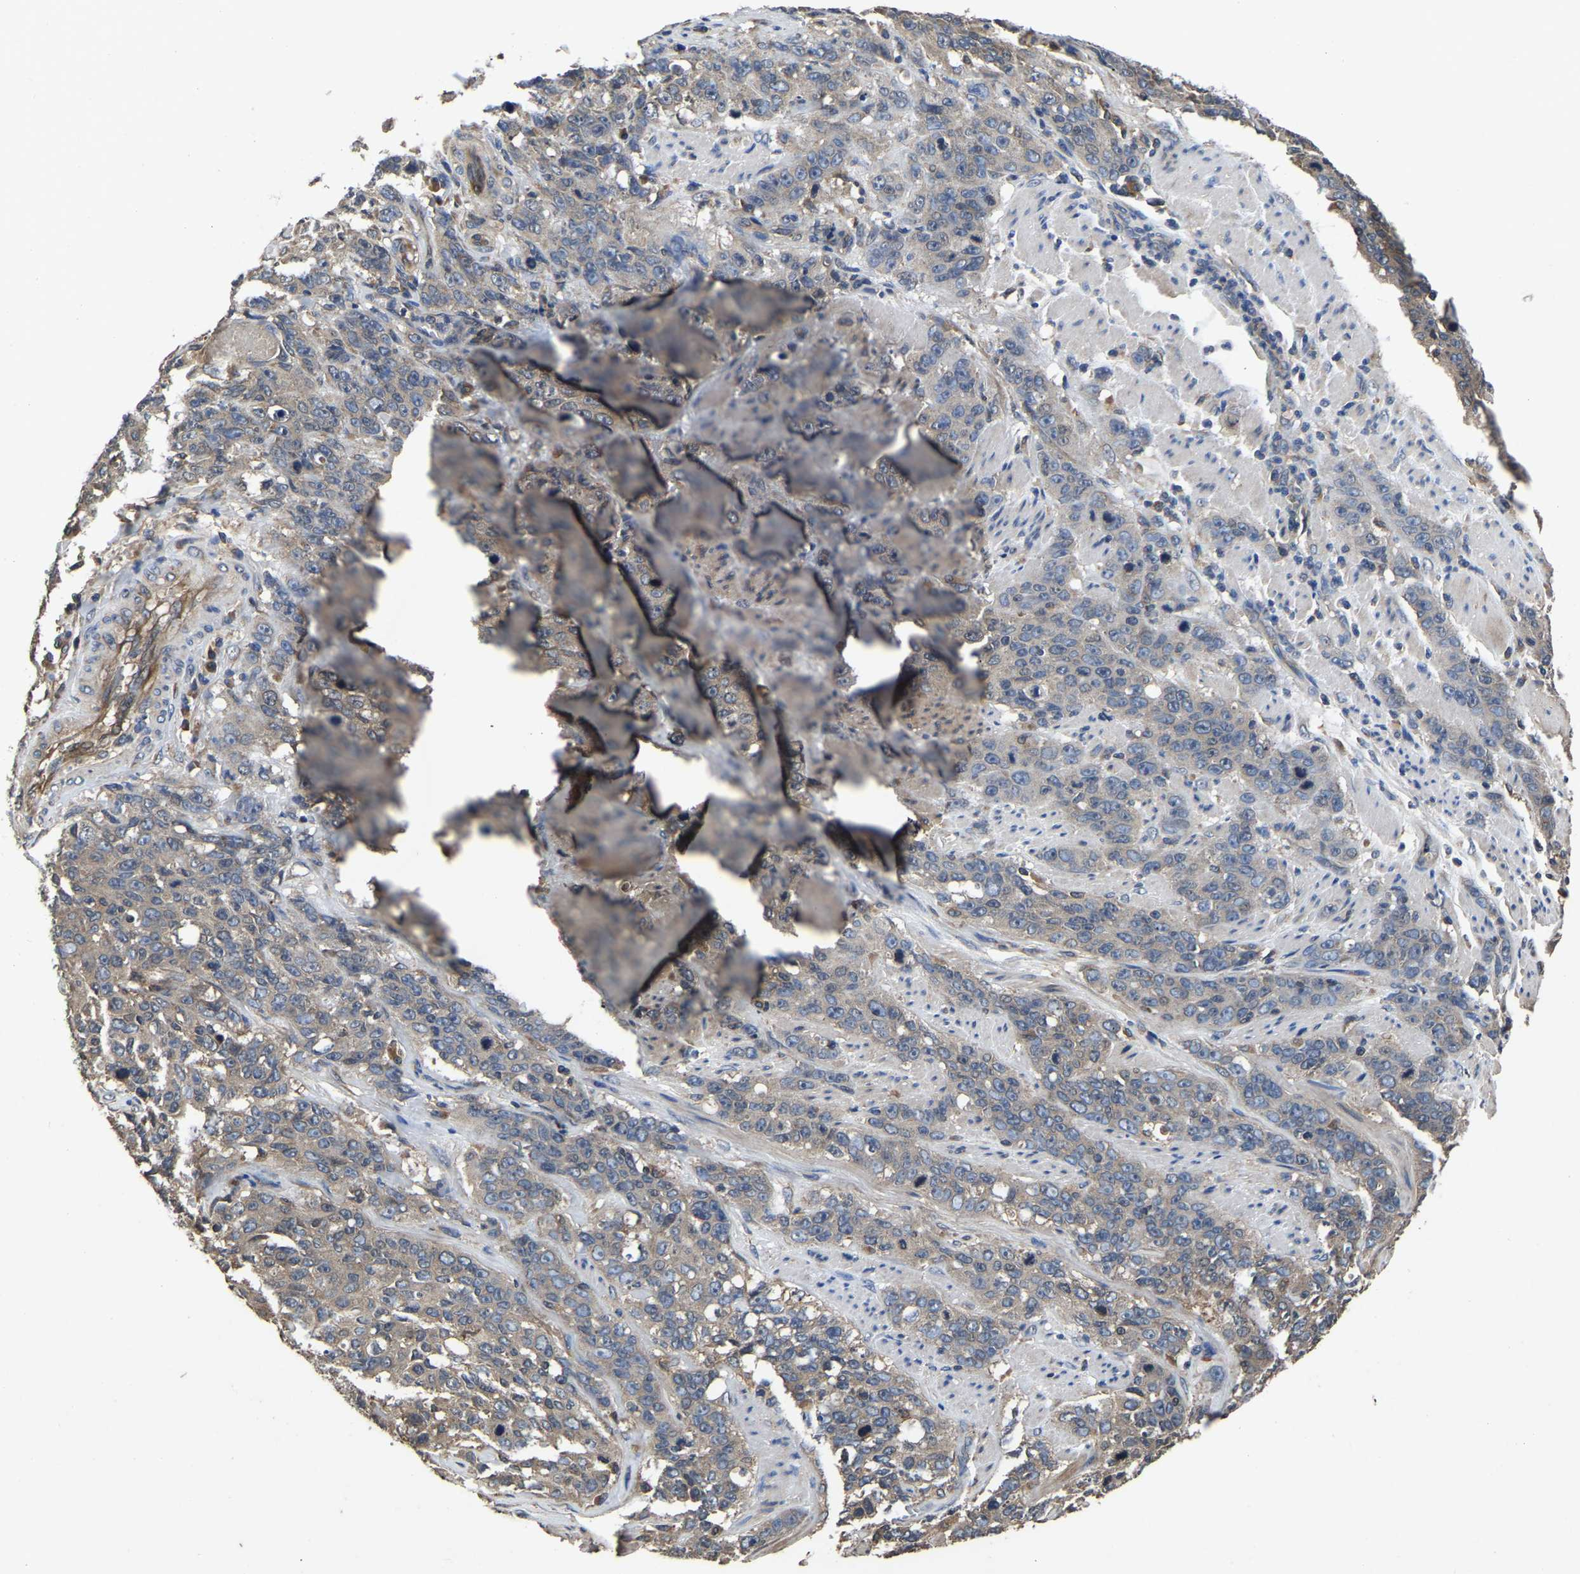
{"staining": {"intensity": "moderate", "quantity": "<25%", "location": "cytoplasmic/membranous"}, "tissue": "stomach cancer", "cell_type": "Tumor cells", "image_type": "cancer", "snomed": [{"axis": "morphology", "description": "Adenocarcinoma, NOS"}, {"axis": "topography", "description": "Stomach"}], "caption": "Human stomach cancer (adenocarcinoma) stained for a protein (brown) exhibits moderate cytoplasmic/membranous positive expression in approximately <25% of tumor cells.", "gene": "CRYZL1", "patient": {"sex": "male", "age": 48}}